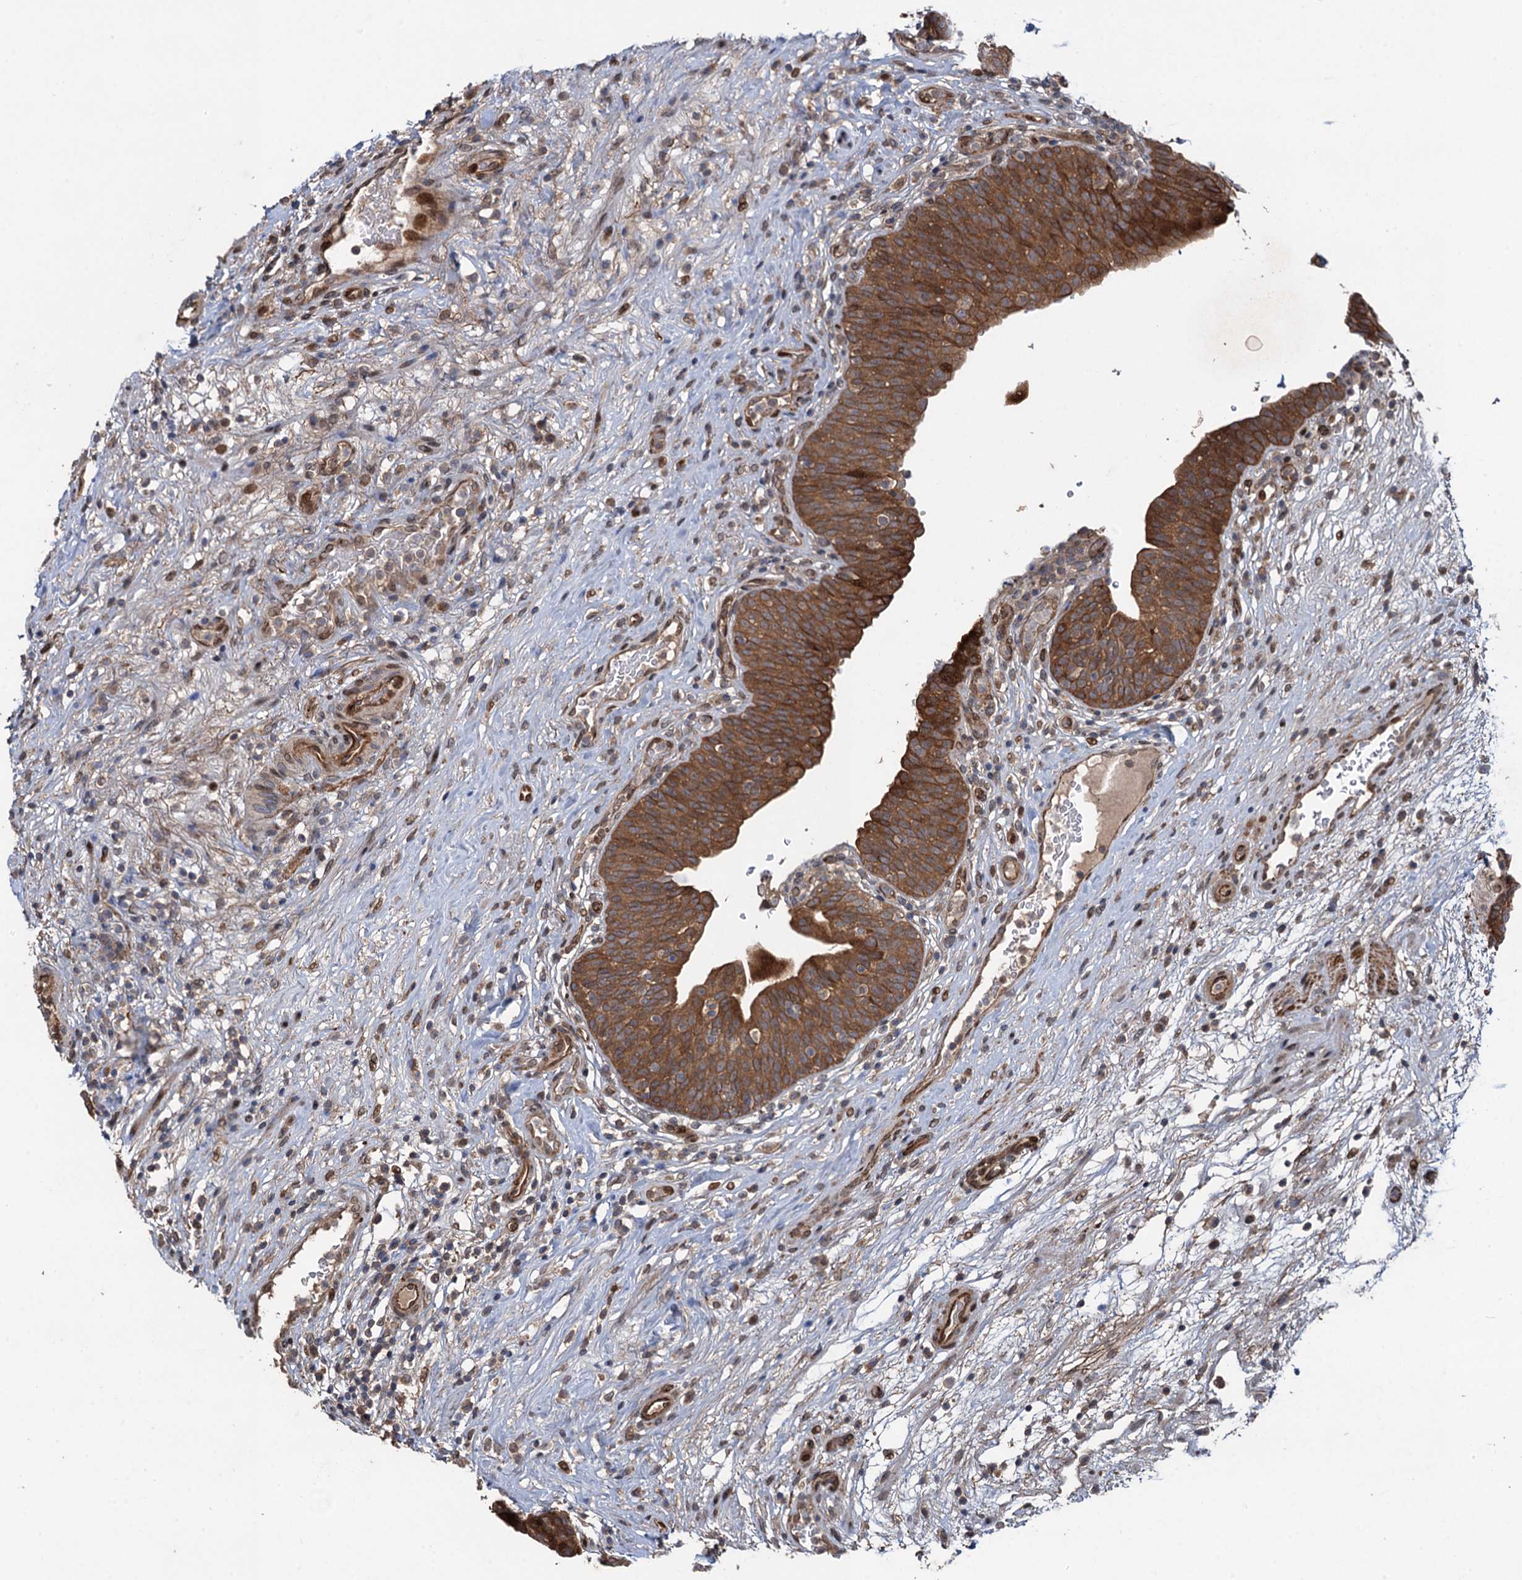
{"staining": {"intensity": "moderate", "quantity": ">75%", "location": "cytoplasmic/membranous"}, "tissue": "urinary bladder", "cell_type": "Urothelial cells", "image_type": "normal", "snomed": [{"axis": "morphology", "description": "Normal tissue, NOS"}, {"axis": "topography", "description": "Urinary bladder"}], "caption": "Immunohistochemistry of normal human urinary bladder displays medium levels of moderate cytoplasmic/membranous staining in approximately >75% of urothelial cells. The protein is stained brown, and the nuclei are stained in blue (DAB (3,3'-diaminobenzidine) IHC with brightfield microscopy, high magnification).", "gene": "RHOBTB1", "patient": {"sex": "male", "age": 71}}